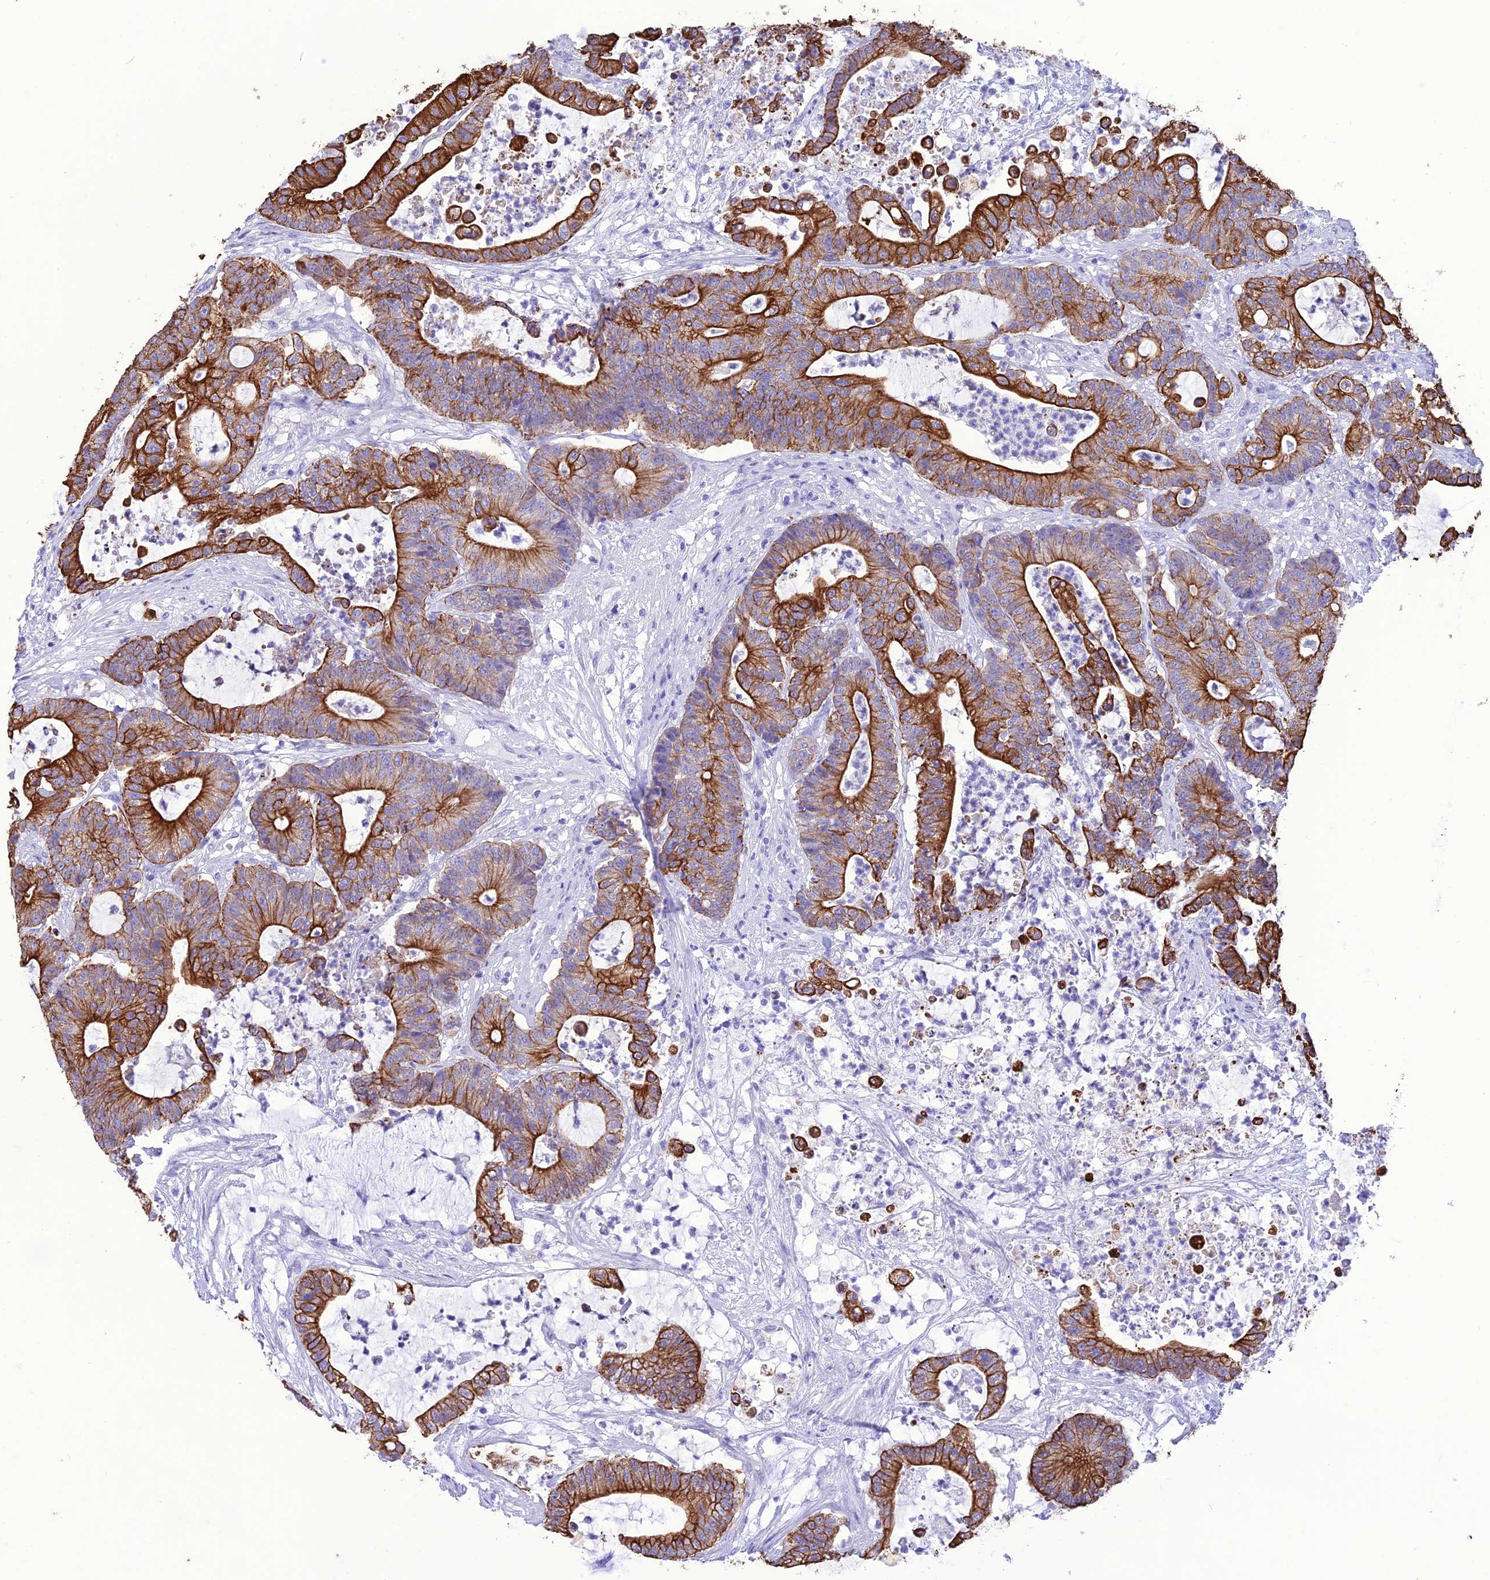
{"staining": {"intensity": "strong", "quantity": ">75%", "location": "cytoplasmic/membranous"}, "tissue": "colorectal cancer", "cell_type": "Tumor cells", "image_type": "cancer", "snomed": [{"axis": "morphology", "description": "Adenocarcinoma, NOS"}, {"axis": "topography", "description": "Colon"}], "caption": "Protein expression analysis of colorectal cancer (adenocarcinoma) reveals strong cytoplasmic/membranous positivity in approximately >75% of tumor cells.", "gene": "VPS52", "patient": {"sex": "female", "age": 84}}